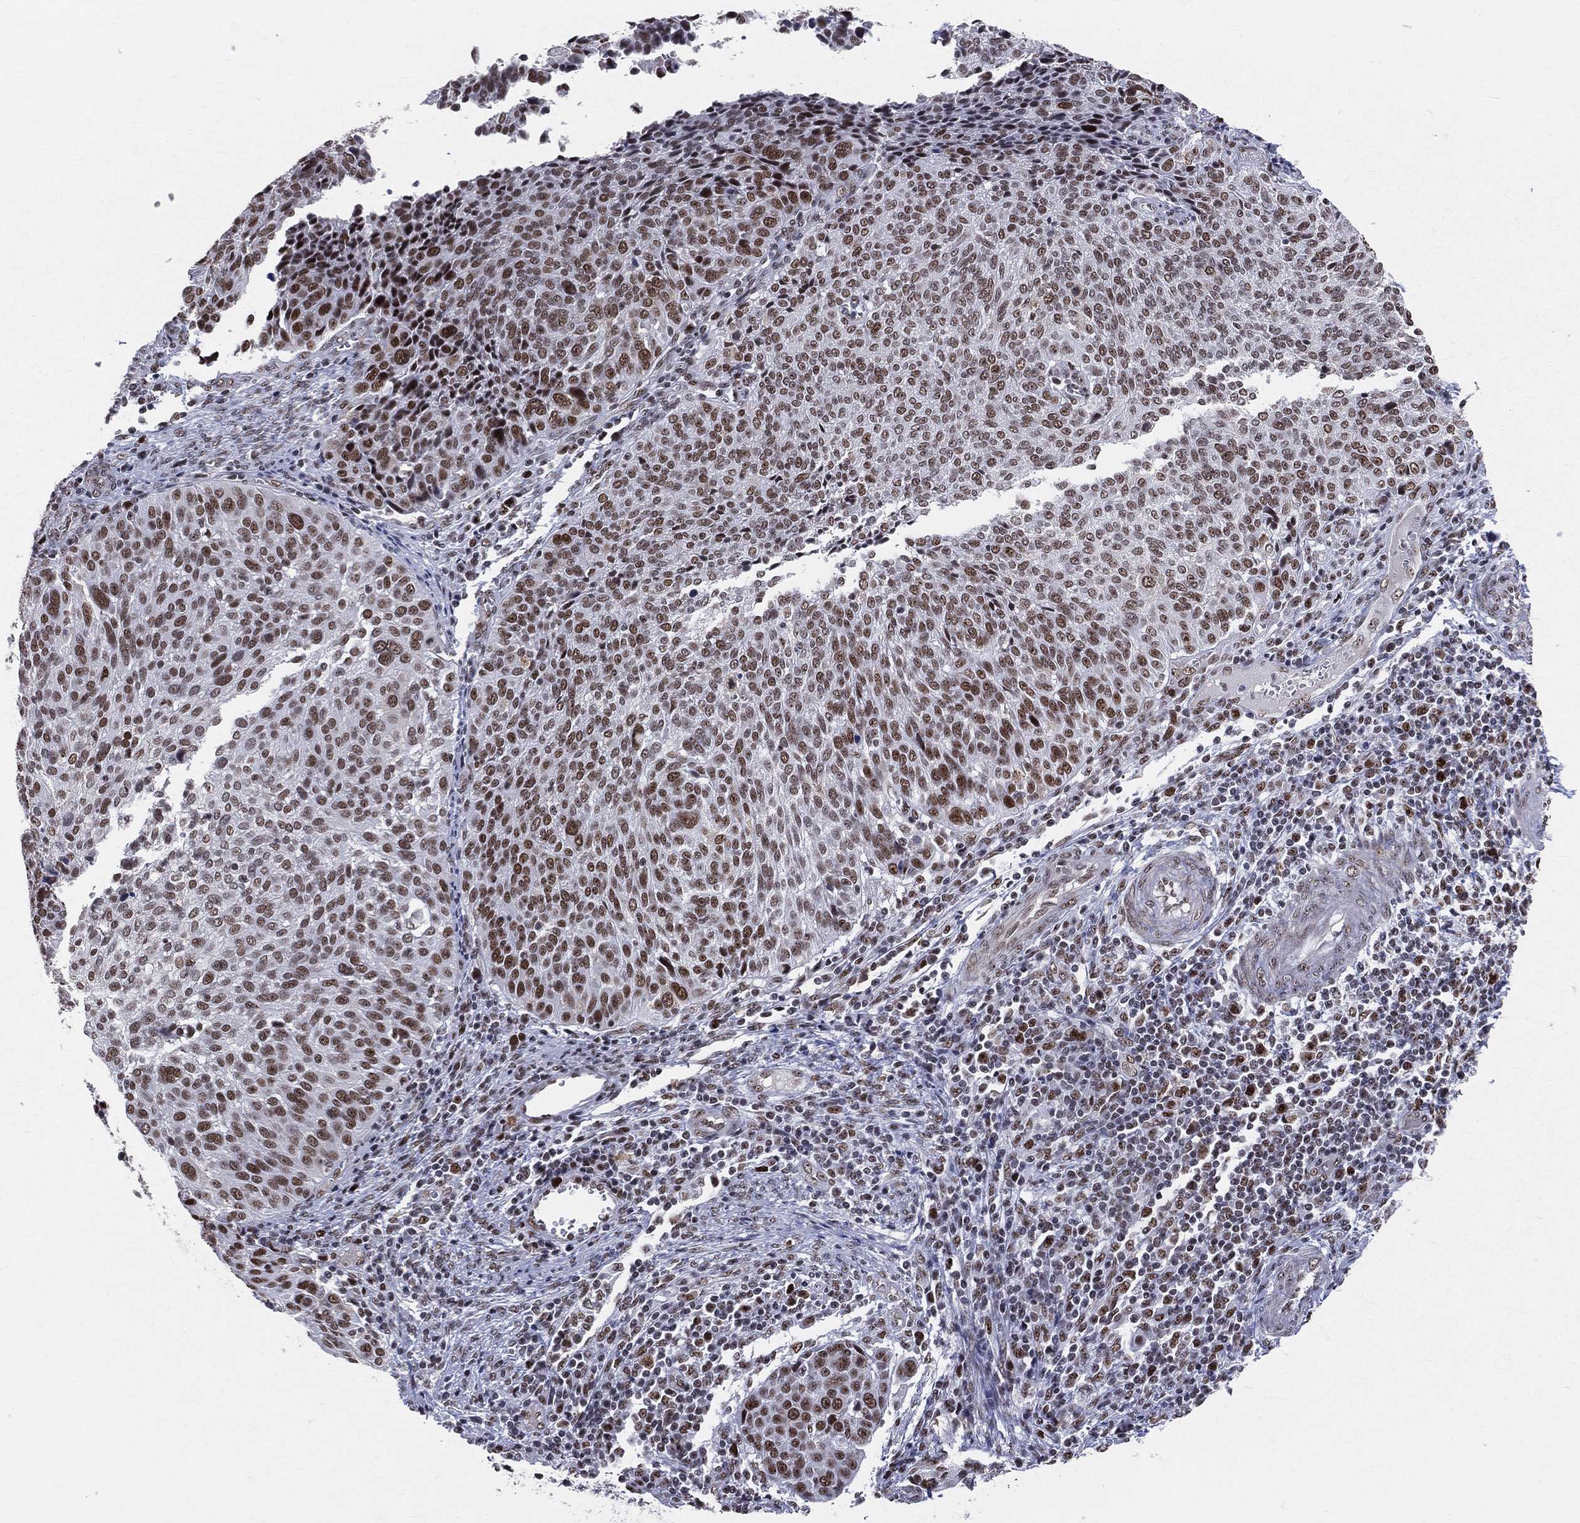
{"staining": {"intensity": "strong", "quantity": ">75%", "location": "nuclear"}, "tissue": "cervical cancer", "cell_type": "Tumor cells", "image_type": "cancer", "snomed": [{"axis": "morphology", "description": "Squamous cell carcinoma, NOS"}, {"axis": "topography", "description": "Cervix"}], "caption": "Strong nuclear protein expression is seen in about >75% of tumor cells in cervical cancer (squamous cell carcinoma). (DAB IHC with brightfield microscopy, high magnification).", "gene": "CDK7", "patient": {"sex": "female", "age": 39}}